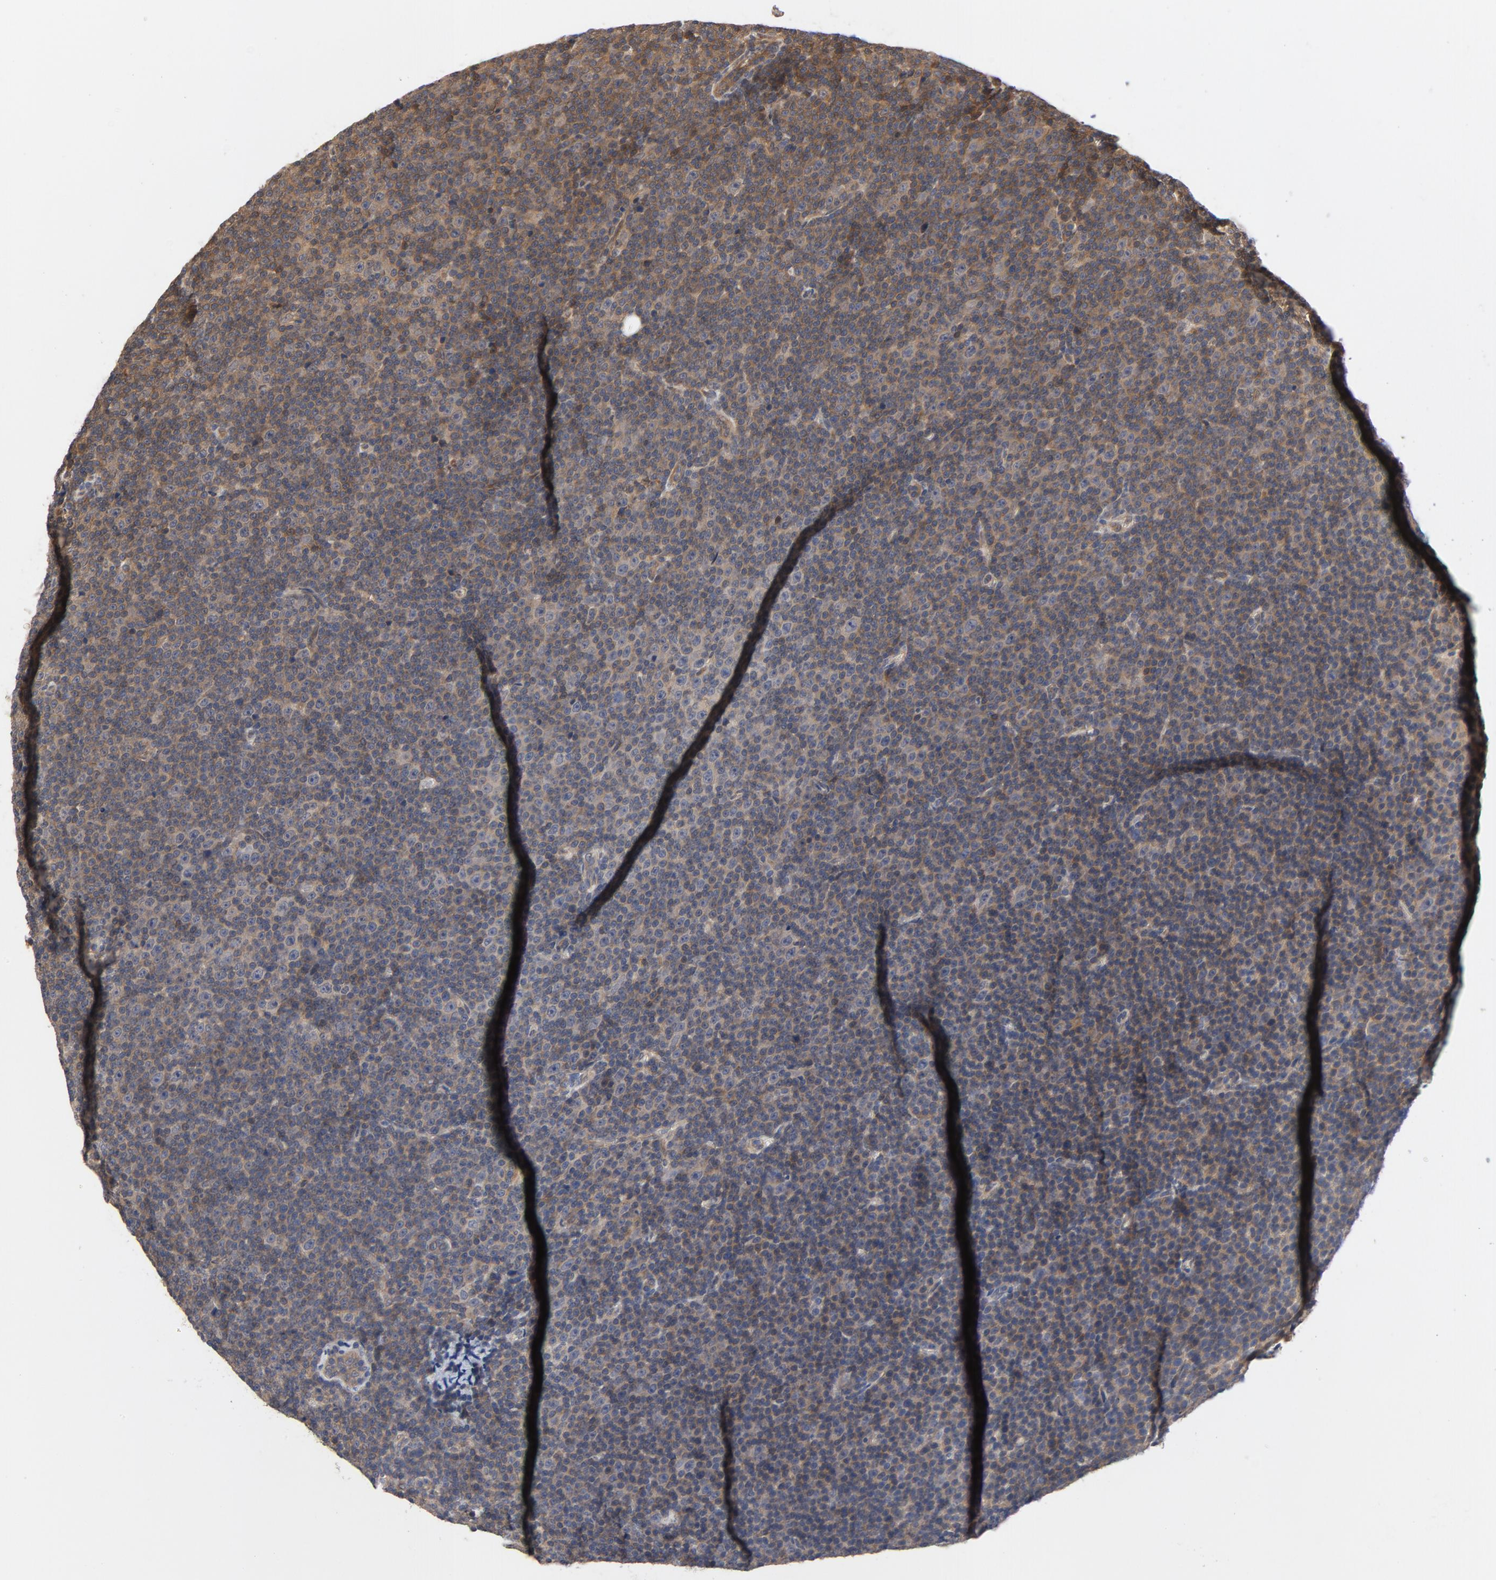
{"staining": {"intensity": "negative", "quantity": "none", "location": "none"}, "tissue": "lymphoma", "cell_type": "Tumor cells", "image_type": "cancer", "snomed": [{"axis": "morphology", "description": "Malignant lymphoma, non-Hodgkin's type, Low grade"}, {"axis": "topography", "description": "Lymph node"}], "caption": "An immunohistochemistry (IHC) photomicrograph of low-grade malignant lymphoma, non-Hodgkin's type is shown. There is no staining in tumor cells of low-grade malignant lymphoma, non-Hodgkin's type.", "gene": "PITPNM2", "patient": {"sex": "female", "age": 67}}